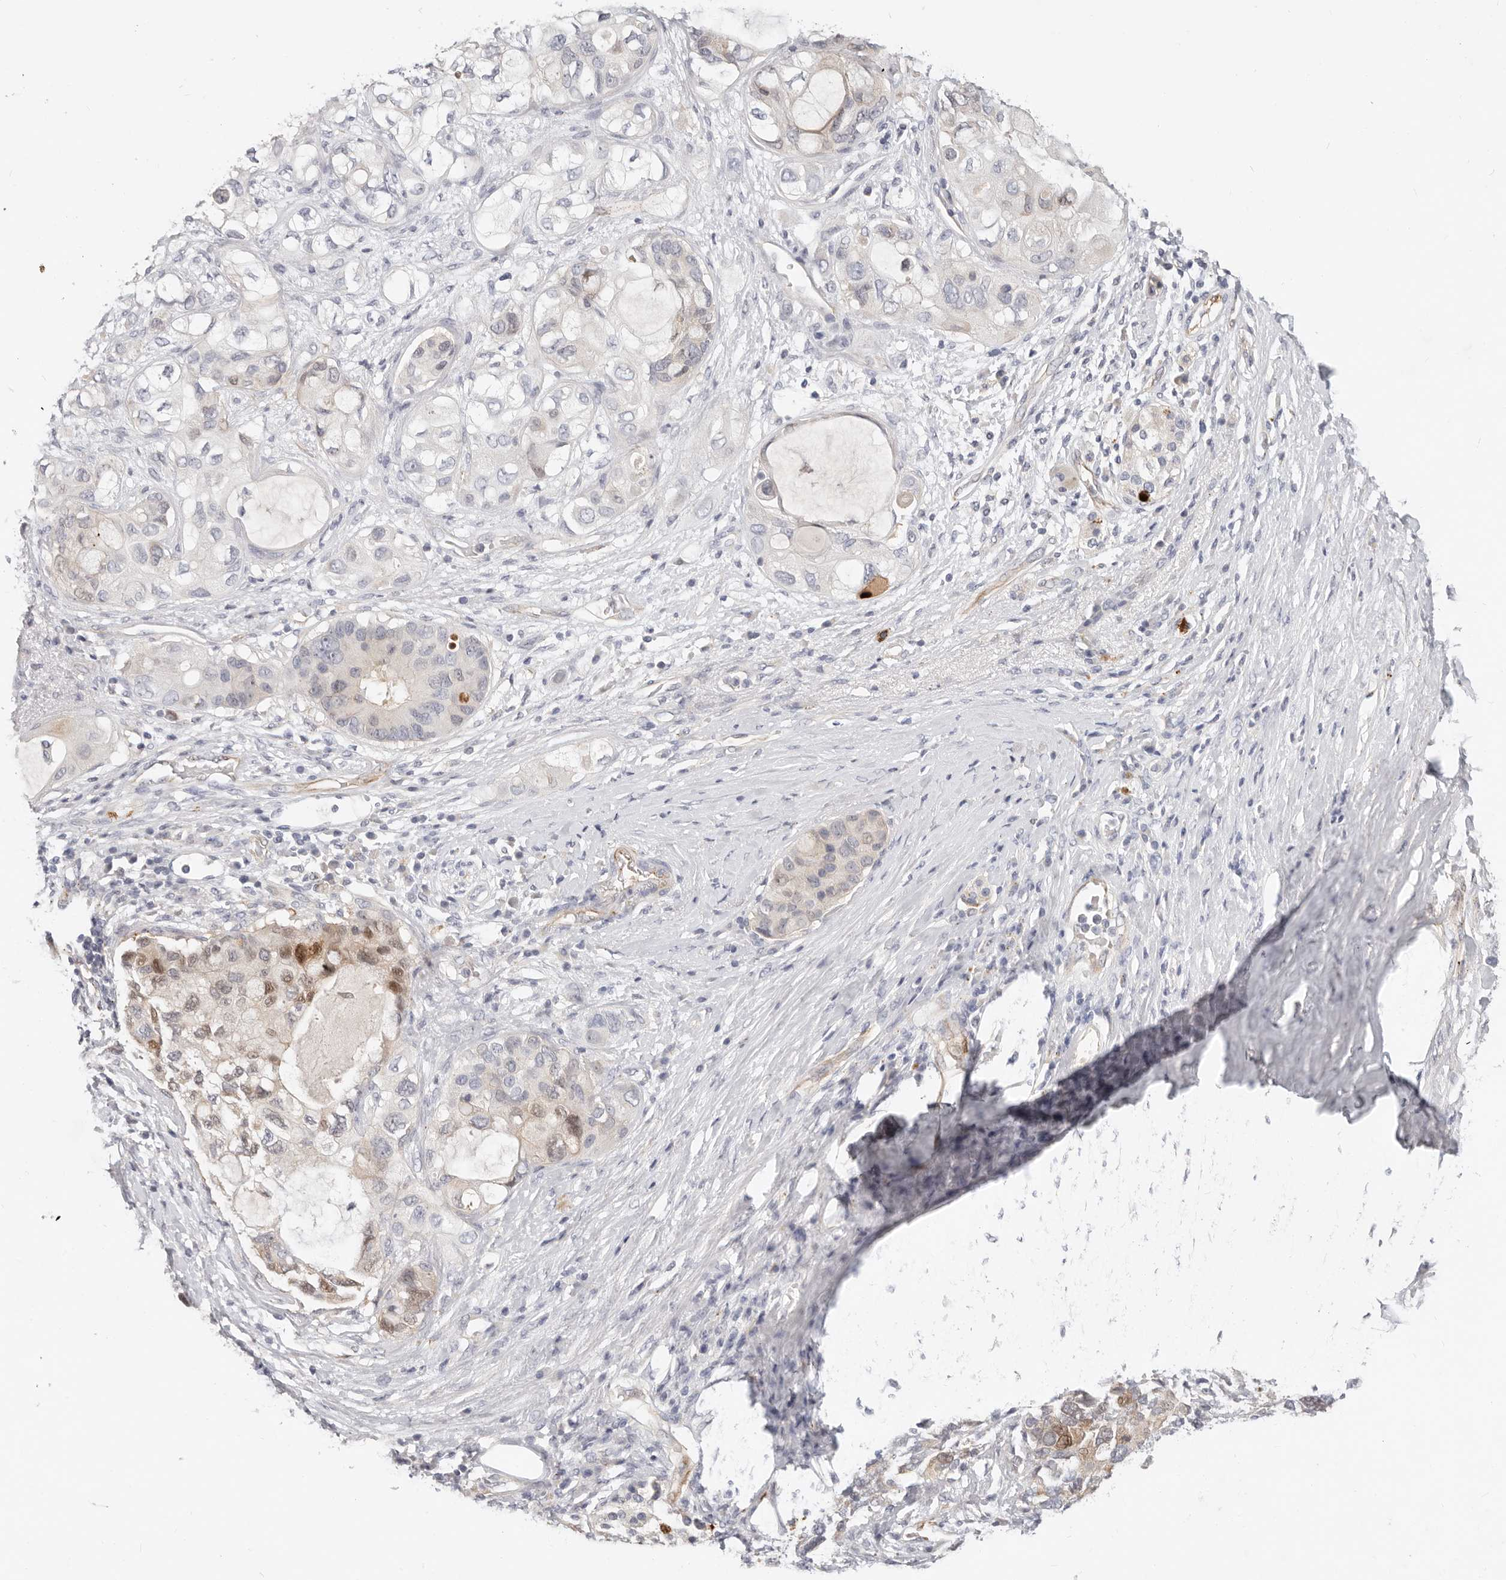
{"staining": {"intensity": "moderate", "quantity": "<25%", "location": "nuclear"}, "tissue": "pancreatic cancer", "cell_type": "Tumor cells", "image_type": "cancer", "snomed": [{"axis": "morphology", "description": "Adenocarcinoma, NOS"}, {"axis": "topography", "description": "Pancreas"}], "caption": "Adenocarcinoma (pancreatic) was stained to show a protein in brown. There is low levels of moderate nuclear positivity in about <25% of tumor cells.", "gene": "ZRANB1", "patient": {"sex": "female", "age": 56}}